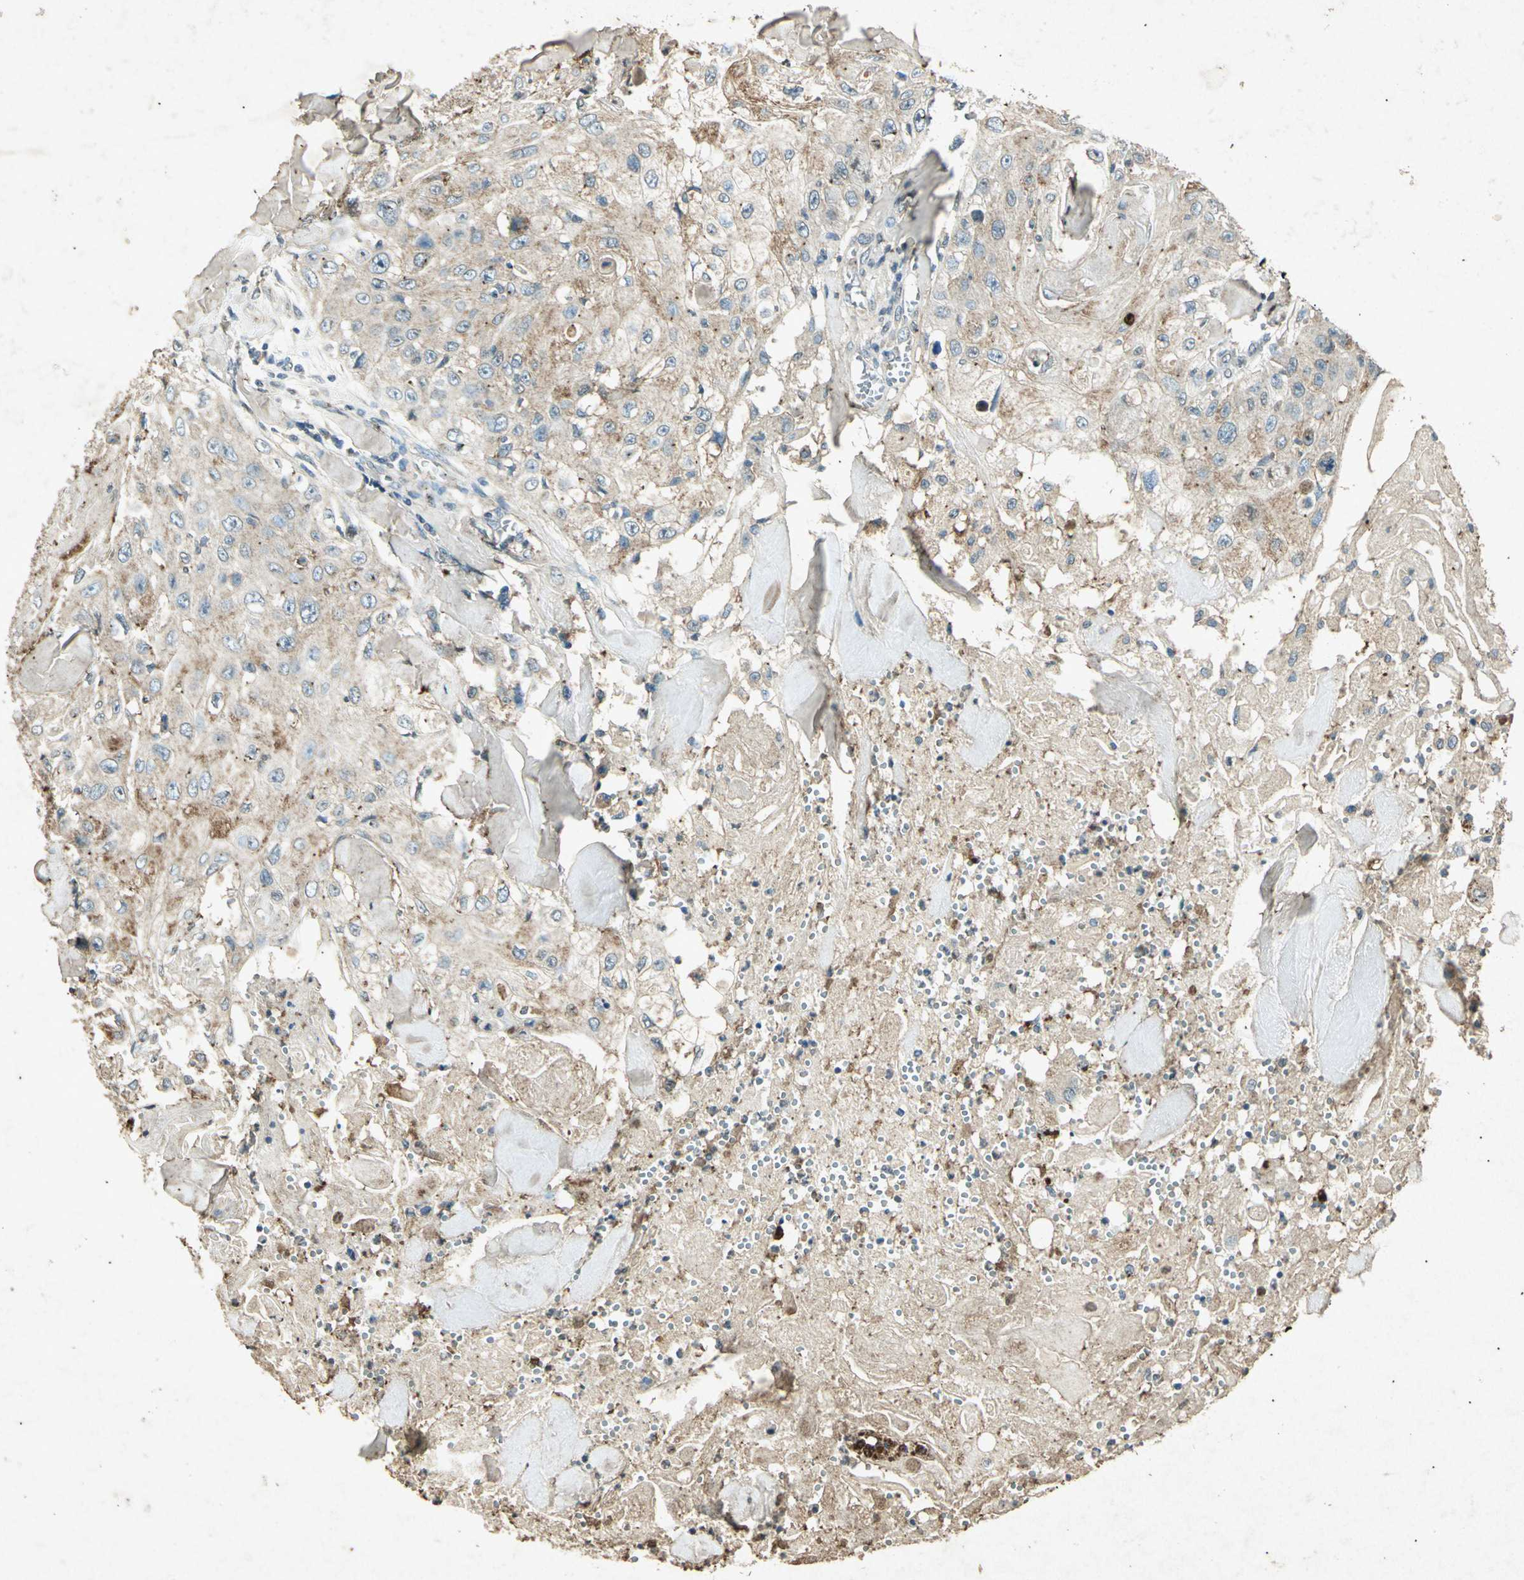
{"staining": {"intensity": "weak", "quantity": "25%-75%", "location": "cytoplasmic/membranous"}, "tissue": "skin cancer", "cell_type": "Tumor cells", "image_type": "cancer", "snomed": [{"axis": "morphology", "description": "Squamous cell carcinoma, NOS"}, {"axis": "topography", "description": "Skin"}], "caption": "There is low levels of weak cytoplasmic/membranous positivity in tumor cells of skin cancer (squamous cell carcinoma), as demonstrated by immunohistochemical staining (brown color).", "gene": "PSEN1", "patient": {"sex": "male", "age": 86}}